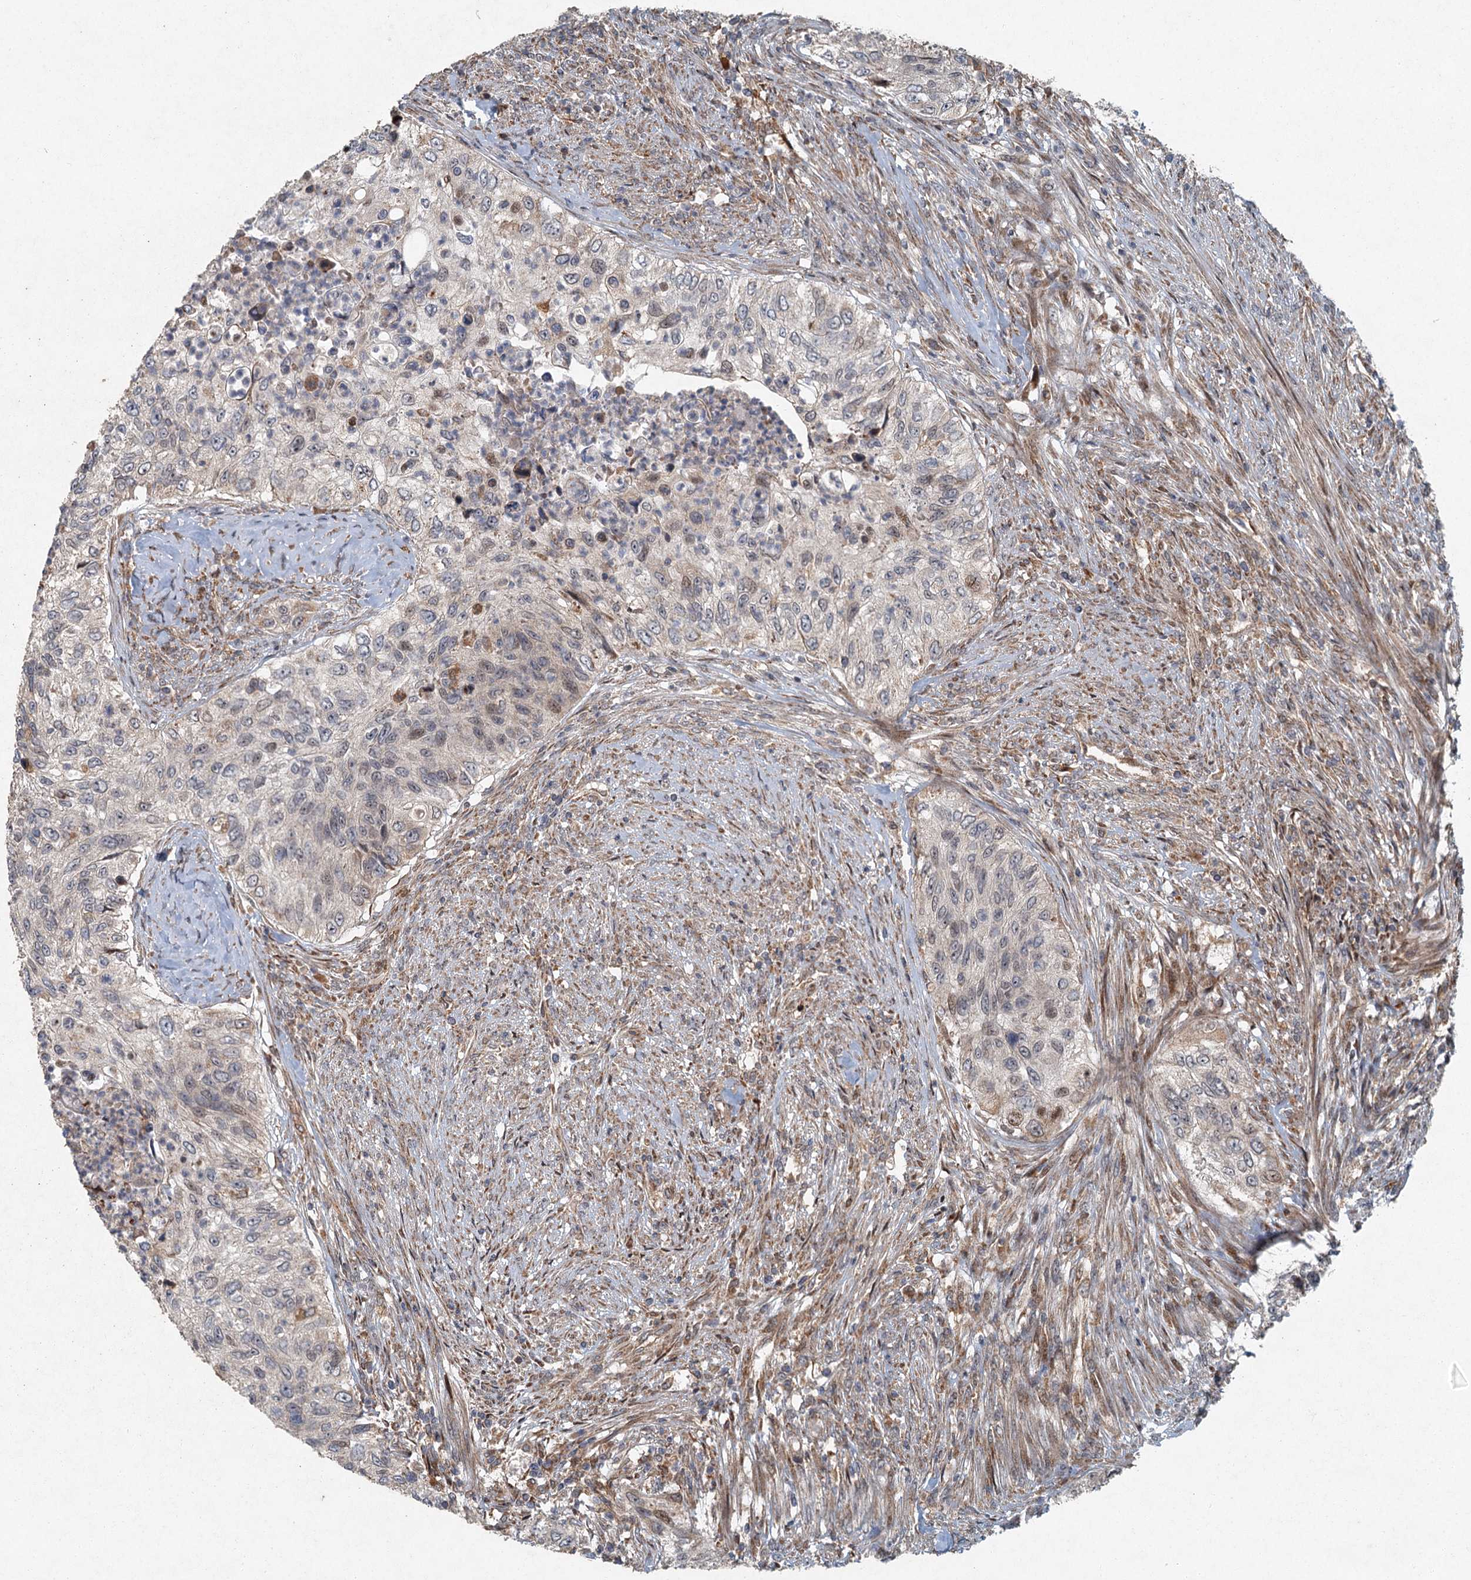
{"staining": {"intensity": "moderate", "quantity": "<25%", "location": "cytoplasmic/membranous,nuclear"}, "tissue": "urothelial cancer", "cell_type": "Tumor cells", "image_type": "cancer", "snomed": [{"axis": "morphology", "description": "Urothelial carcinoma, High grade"}, {"axis": "topography", "description": "Urinary bladder"}], "caption": "IHC of high-grade urothelial carcinoma reveals low levels of moderate cytoplasmic/membranous and nuclear positivity in about <25% of tumor cells.", "gene": "SRPX2", "patient": {"sex": "female", "age": 60}}